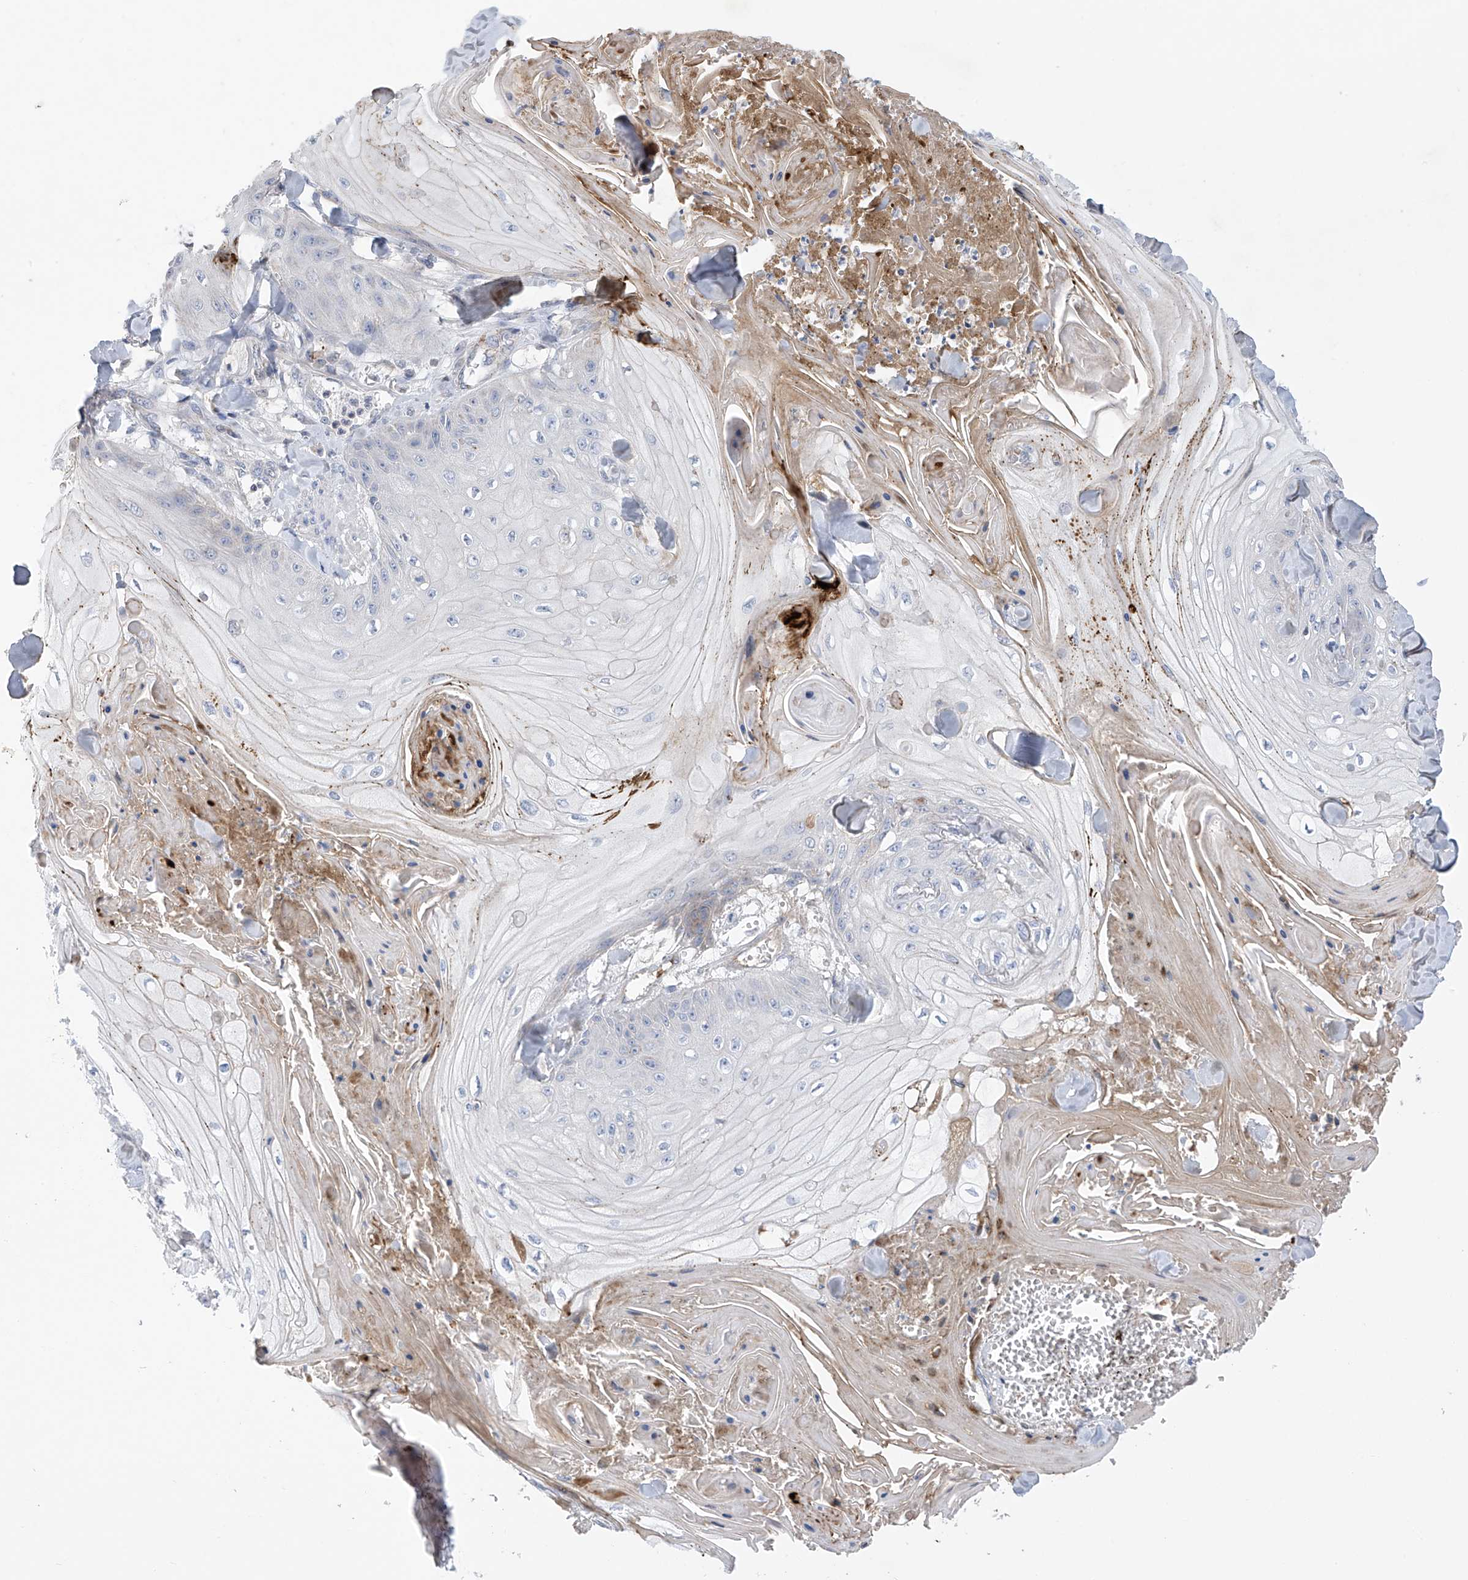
{"staining": {"intensity": "negative", "quantity": "none", "location": "none"}, "tissue": "skin cancer", "cell_type": "Tumor cells", "image_type": "cancer", "snomed": [{"axis": "morphology", "description": "Squamous cell carcinoma, NOS"}, {"axis": "topography", "description": "Skin"}], "caption": "IHC histopathology image of skin cancer (squamous cell carcinoma) stained for a protein (brown), which displays no staining in tumor cells.", "gene": "SLCO4A1", "patient": {"sex": "male", "age": 74}}